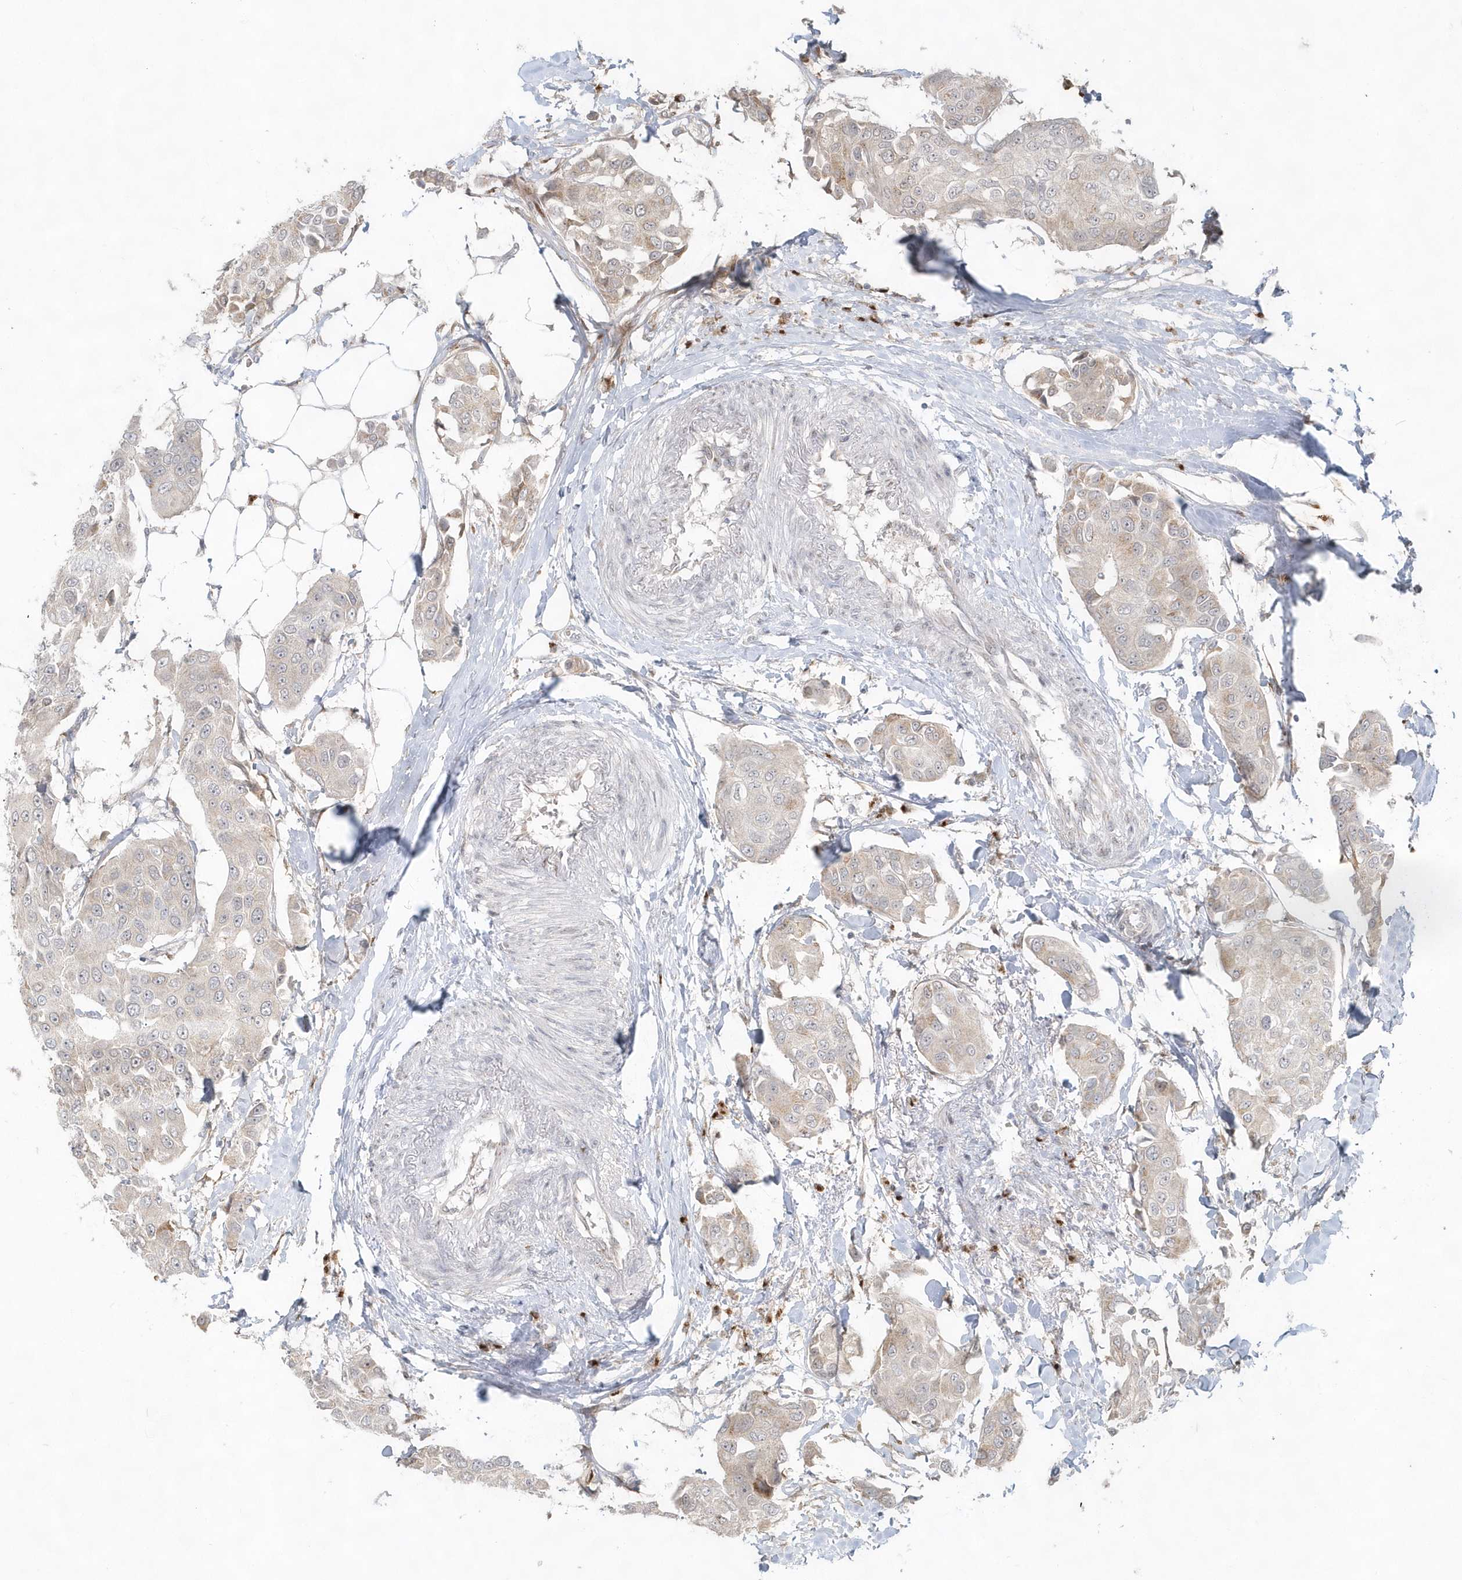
{"staining": {"intensity": "weak", "quantity": "<25%", "location": "cytoplasmic/membranous"}, "tissue": "breast cancer", "cell_type": "Tumor cells", "image_type": "cancer", "snomed": [{"axis": "morphology", "description": "Duct carcinoma"}, {"axis": "topography", "description": "Breast"}], "caption": "A high-resolution photomicrograph shows IHC staining of breast cancer, which exhibits no significant staining in tumor cells.", "gene": "DHFR", "patient": {"sex": "female", "age": 80}}